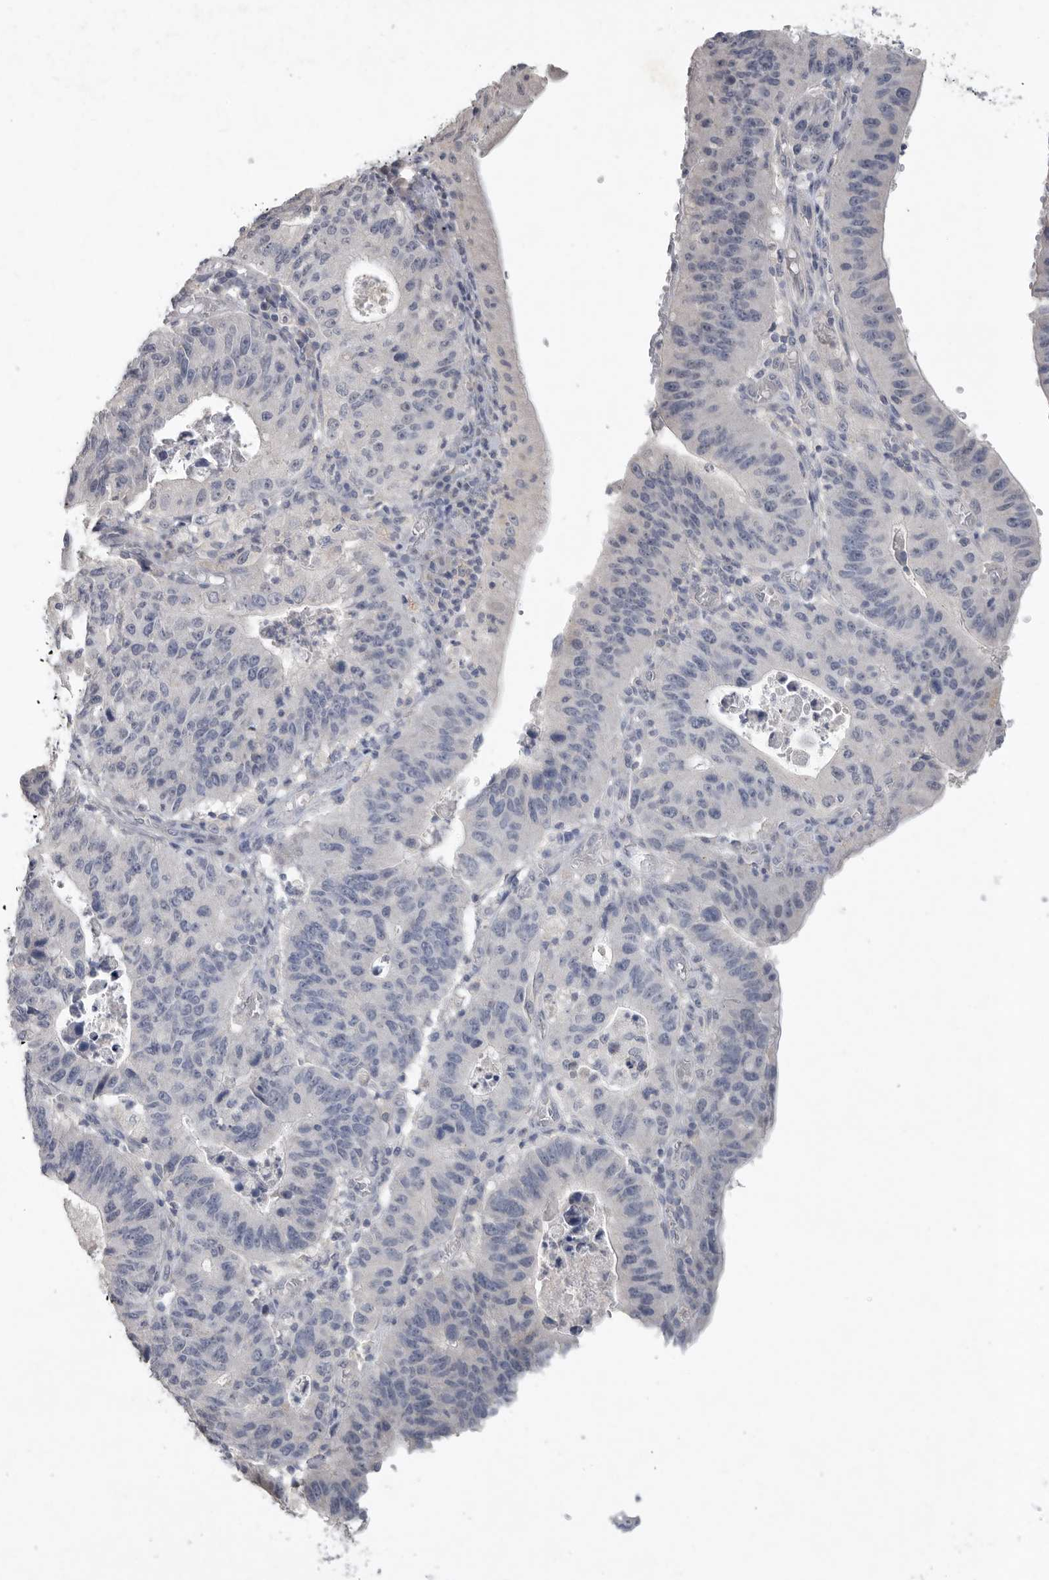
{"staining": {"intensity": "negative", "quantity": "none", "location": "none"}, "tissue": "stomach cancer", "cell_type": "Tumor cells", "image_type": "cancer", "snomed": [{"axis": "morphology", "description": "Adenocarcinoma, NOS"}, {"axis": "topography", "description": "Stomach"}], "caption": "DAB immunohistochemical staining of stomach adenocarcinoma shows no significant expression in tumor cells.", "gene": "REG4", "patient": {"sex": "male", "age": 59}}